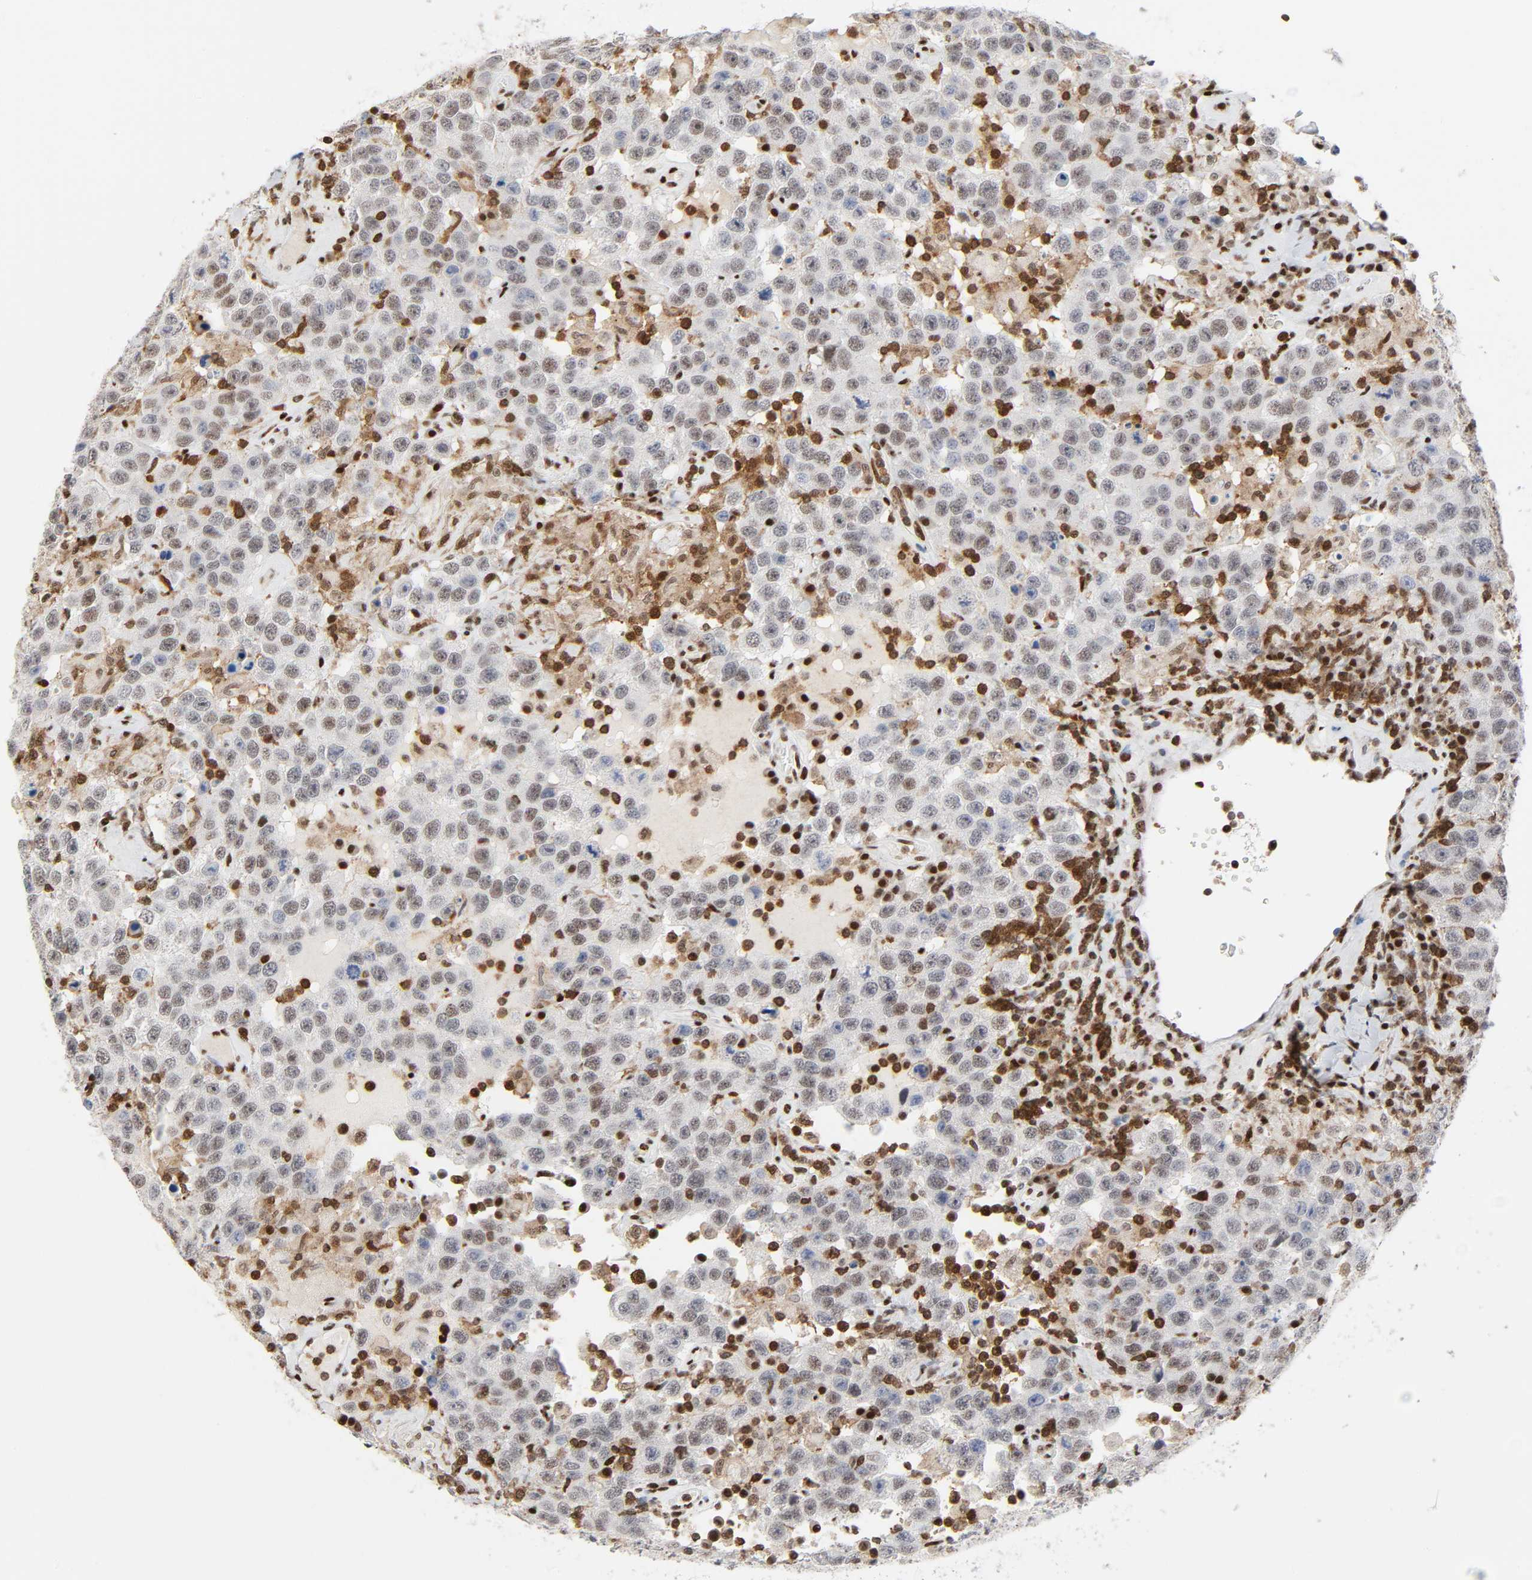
{"staining": {"intensity": "weak", "quantity": "25%-75%", "location": "nuclear"}, "tissue": "testis cancer", "cell_type": "Tumor cells", "image_type": "cancer", "snomed": [{"axis": "morphology", "description": "Seminoma, NOS"}, {"axis": "topography", "description": "Testis"}], "caption": "Weak nuclear protein staining is appreciated in approximately 25%-75% of tumor cells in seminoma (testis).", "gene": "WAS", "patient": {"sex": "male", "age": 41}}